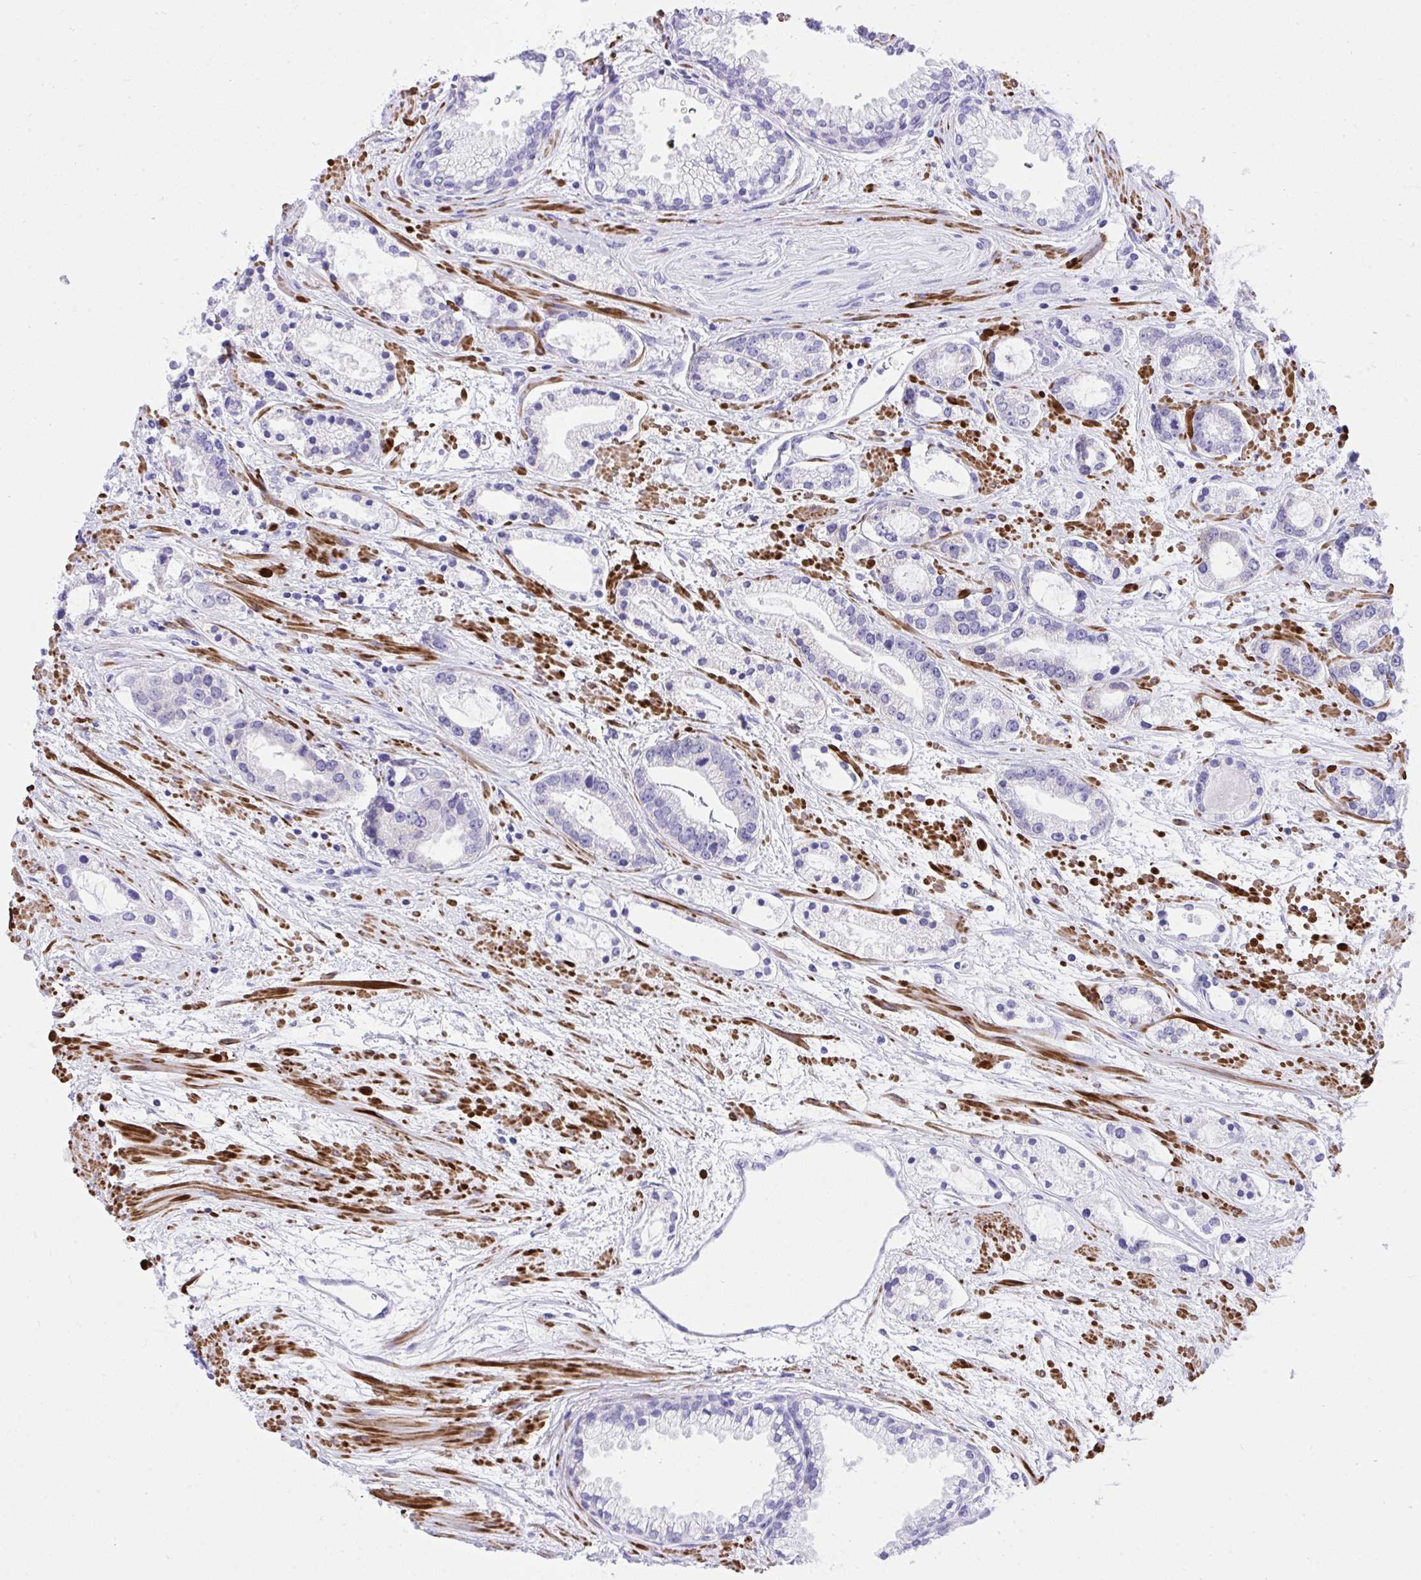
{"staining": {"intensity": "negative", "quantity": "none", "location": "none"}, "tissue": "prostate cancer", "cell_type": "Tumor cells", "image_type": "cancer", "snomed": [{"axis": "morphology", "description": "Adenocarcinoma, Medium grade"}, {"axis": "topography", "description": "Prostate"}], "caption": "This photomicrograph is of prostate cancer (adenocarcinoma (medium-grade)) stained with IHC to label a protein in brown with the nuclei are counter-stained blue. There is no staining in tumor cells.", "gene": "KCNN4", "patient": {"sex": "male", "age": 57}}